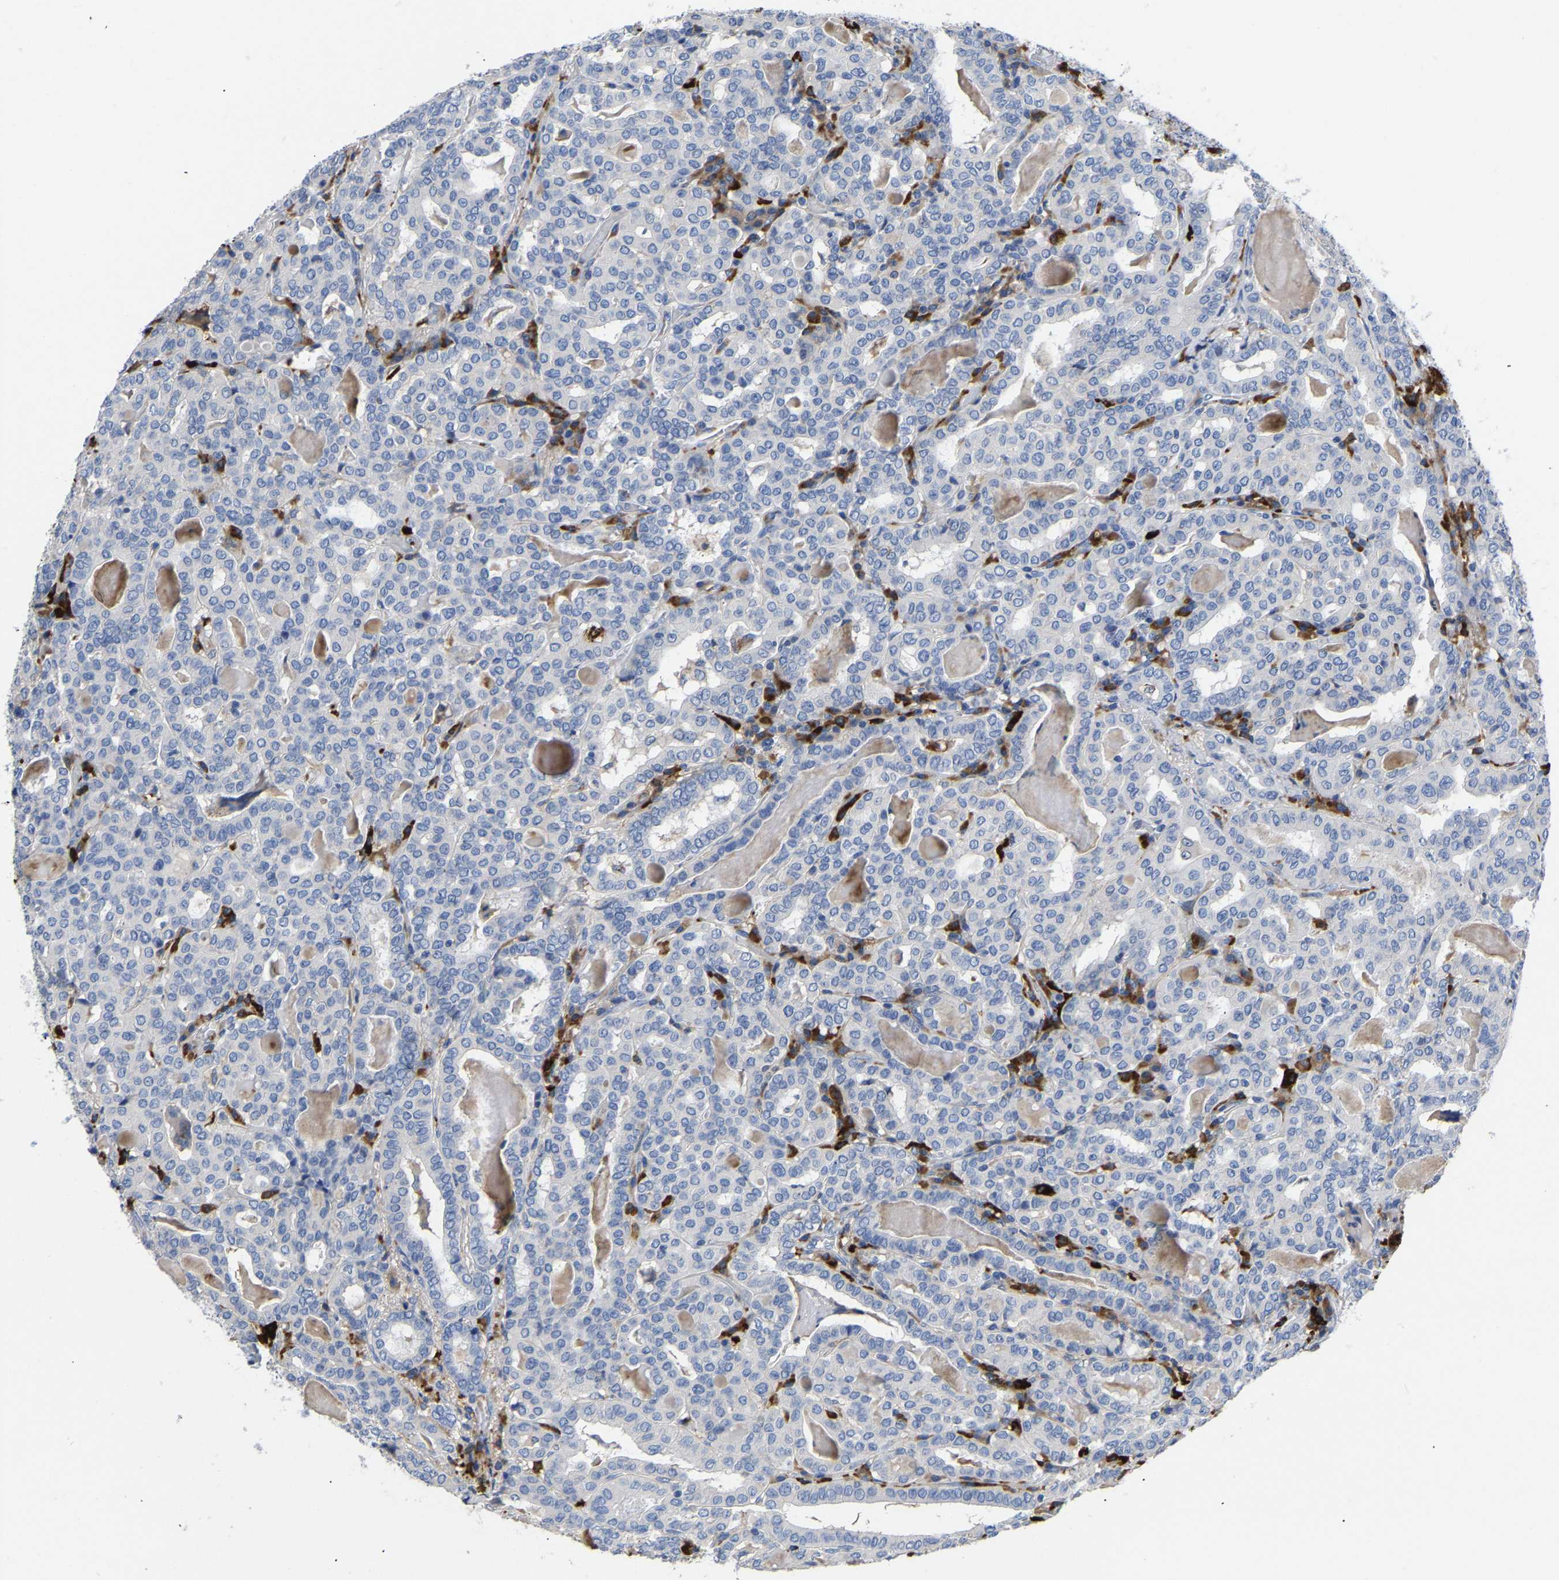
{"staining": {"intensity": "negative", "quantity": "none", "location": "none"}, "tissue": "thyroid cancer", "cell_type": "Tumor cells", "image_type": "cancer", "snomed": [{"axis": "morphology", "description": "Papillary adenocarcinoma, NOS"}, {"axis": "topography", "description": "Thyroid gland"}], "caption": "IHC histopathology image of neoplastic tissue: thyroid papillary adenocarcinoma stained with DAB reveals no significant protein staining in tumor cells.", "gene": "FGF18", "patient": {"sex": "female", "age": 42}}